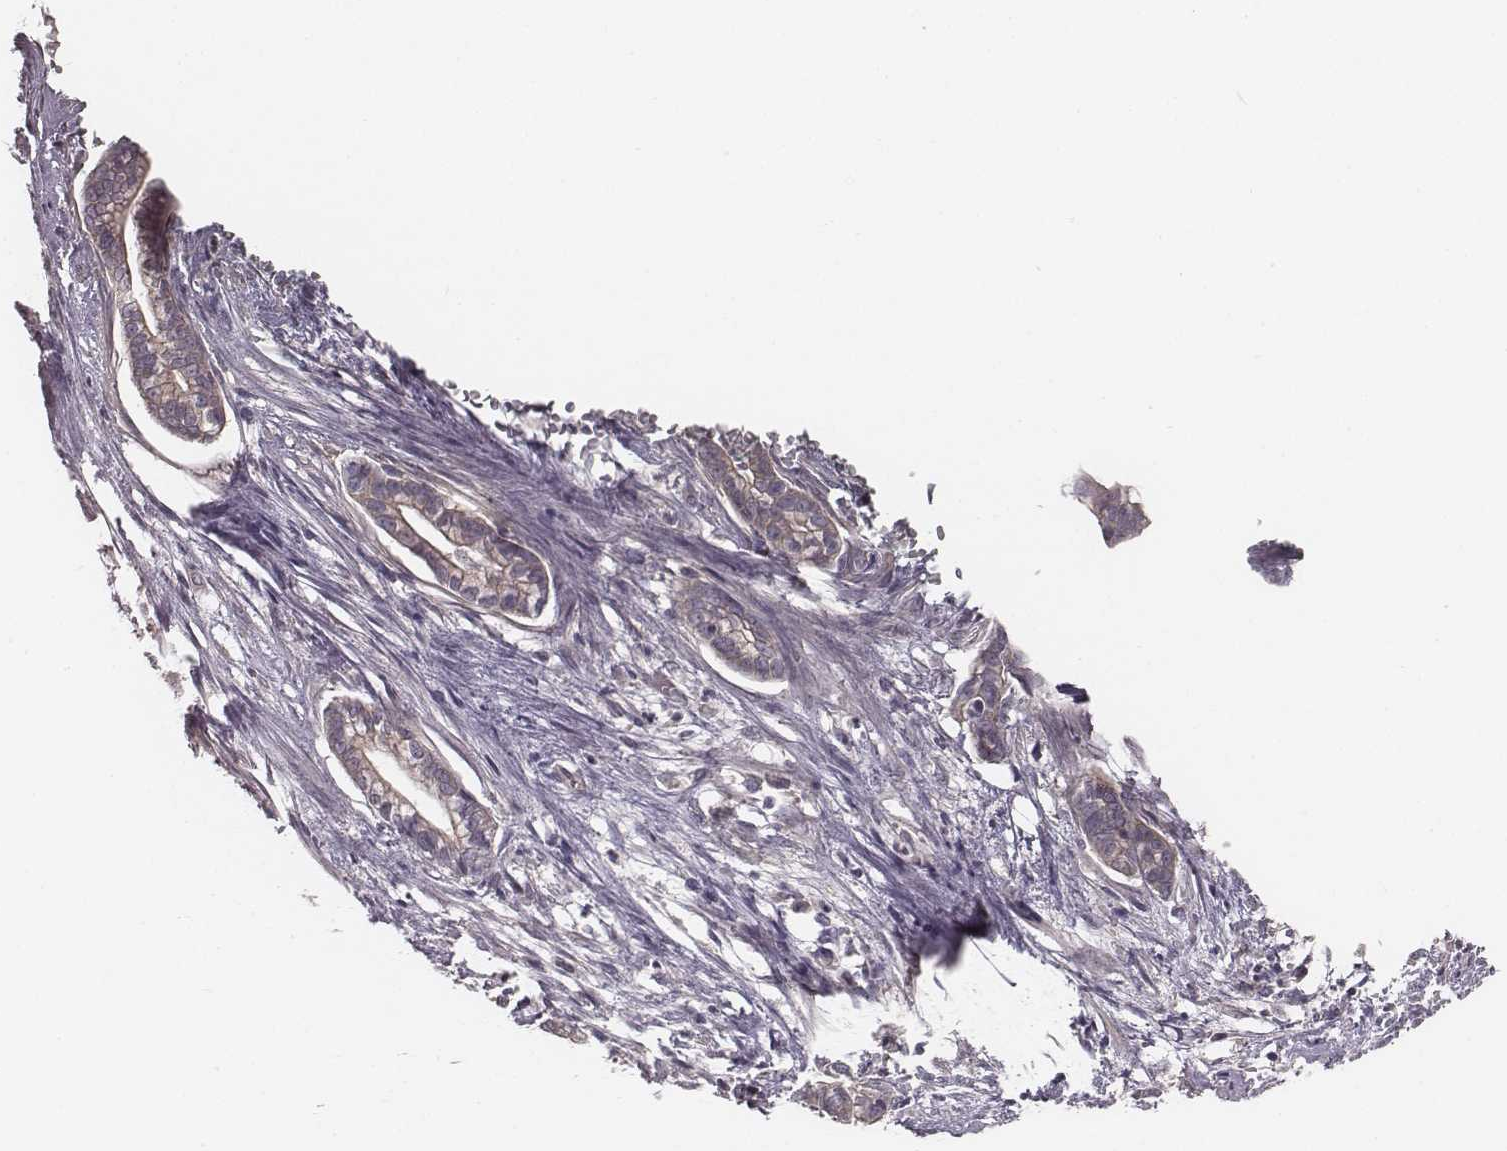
{"staining": {"intensity": "weak", "quantity": ">75%", "location": "cytoplasmic/membranous"}, "tissue": "cervical cancer", "cell_type": "Tumor cells", "image_type": "cancer", "snomed": [{"axis": "morphology", "description": "Adenocarcinoma, NOS"}, {"axis": "topography", "description": "Cervix"}], "caption": "Protein expression analysis of cervical cancer (adenocarcinoma) shows weak cytoplasmic/membranous expression in about >75% of tumor cells.", "gene": "TDRD5", "patient": {"sex": "female", "age": 62}}